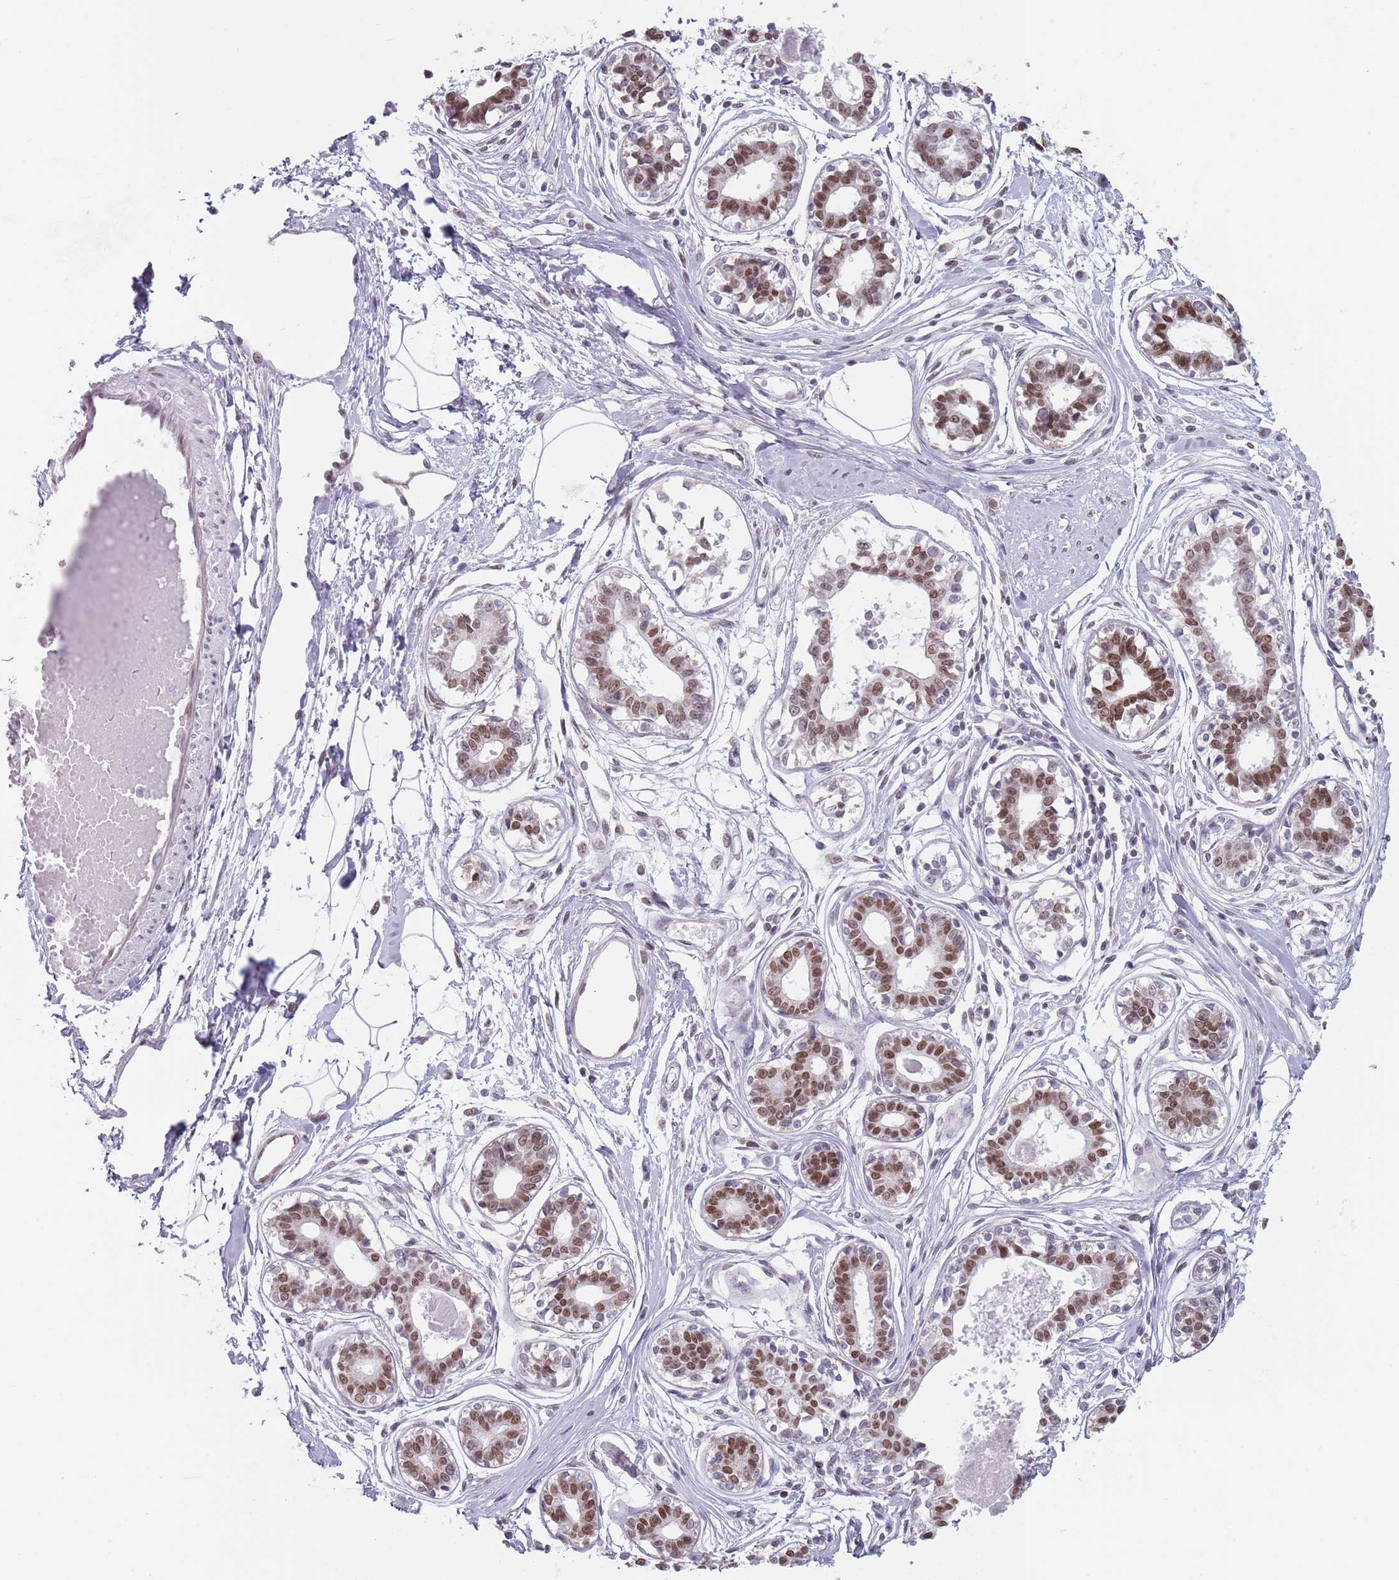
{"staining": {"intensity": "negative", "quantity": "none", "location": "none"}, "tissue": "breast", "cell_type": "Adipocytes", "image_type": "normal", "snomed": [{"axis": "morphology", "description": "Normal tissue, NOS"}, {"axis": "topography", "description": "Breast"}], "caption": "Adipocytes show no significant protein staining in normal breast. The staining was performed using DAB to visualize the protein expression in brown, while the nuclei were stained in blue with hematoxylin (Magnification: 20x).", "gene": "MFSD12", "patient": {"sex": "female", "age": 45}}